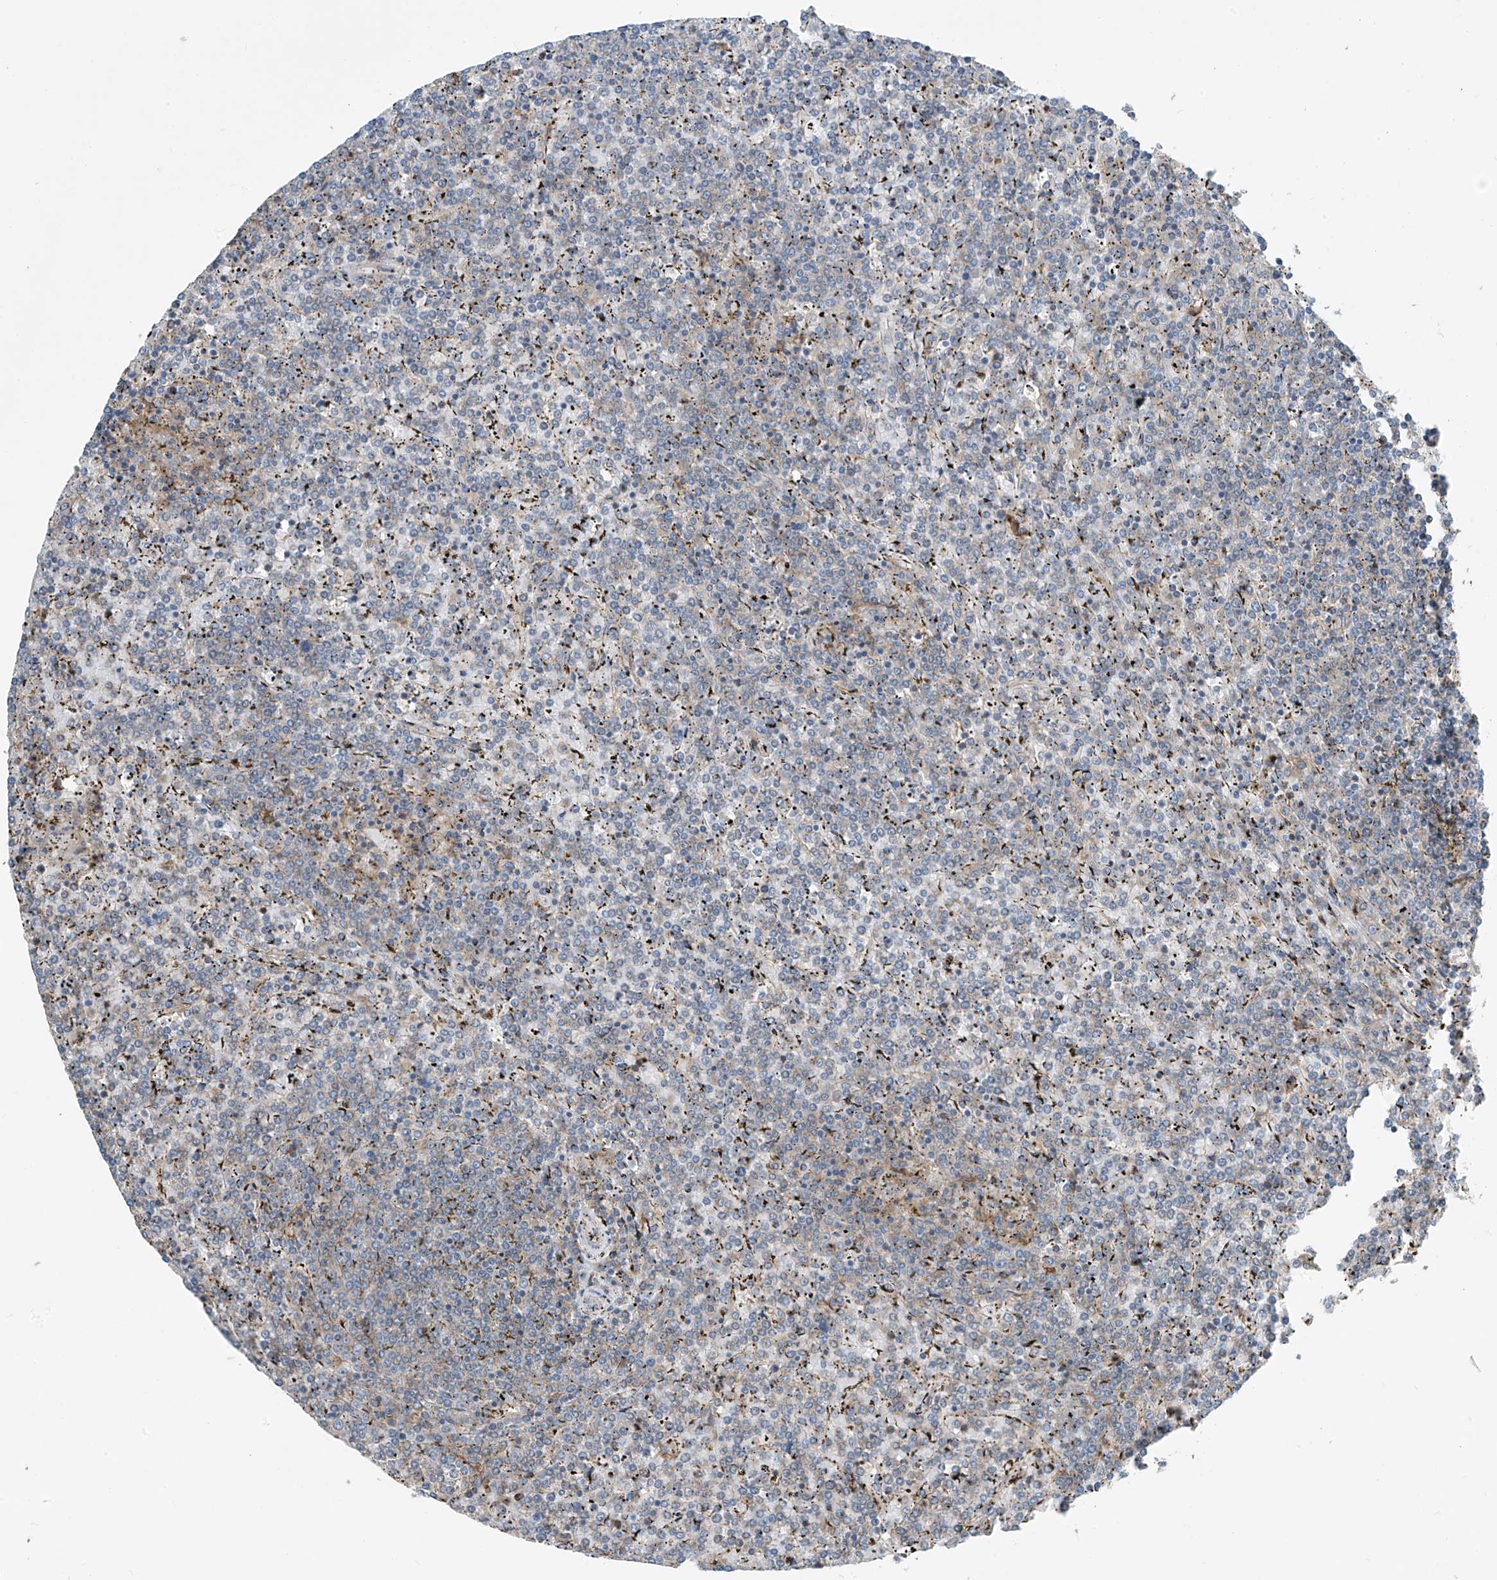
{"staining": {"intensity": "negative", "quantity": "none", "location": "none"}, "tissue": "lymphoma", "cell_type": "Tumor cells", "image_type": "cancer", "snomed": [{"axis": "morphology", "description": "Malignant lymphoma, non-Hodgkin's type, Low grade"}, {"axis": "topography", "description": "Spleen"}], "caption": "Lymphoma was stained to show a protein in brown. There is no significant positivity in tumor cells. (DAB immunohistochemistry (IHC) visualized using brightfield microscopy, high magnification).", "gene": "SLC1A5", "patient": {"sex": "female", "age": 19}}